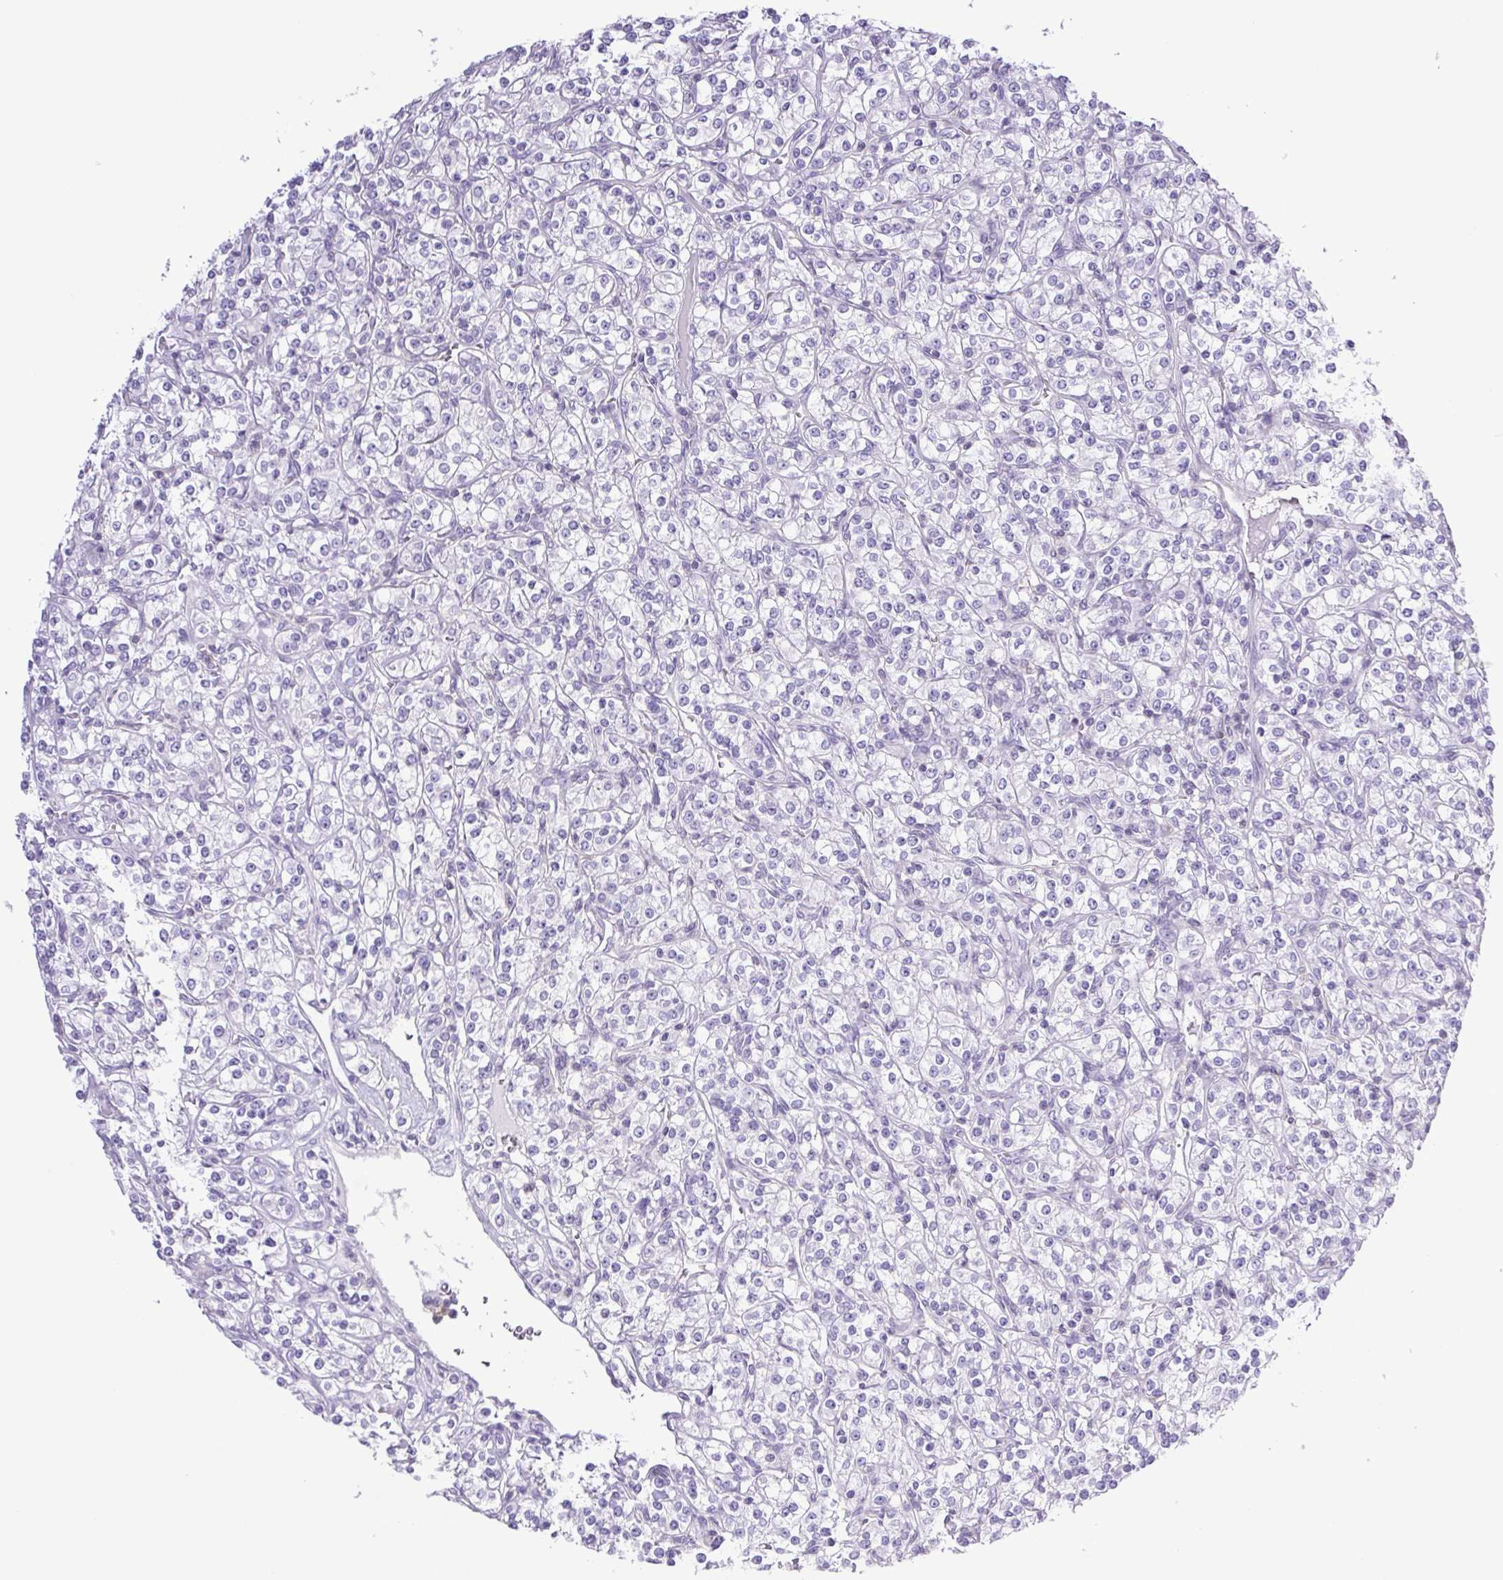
{"staining": {"intensity": "negative", "quantity": "none", "location": "none"}, "tissue": "renal cancer", "cell_type": "Tumor cells", "image_type": "cancer", "snomed": [{"axis": "morphology", "description": "Adenocarcinoma, NOS"}, {"axis": "topography", "description": "Kidney"}], "caption": "Protein analysis of adenocarcinoma (renal) shows no significant staining in tumor cells.", "gene": "SYNPR", "patient": {"sex": "male", "age": 77}}